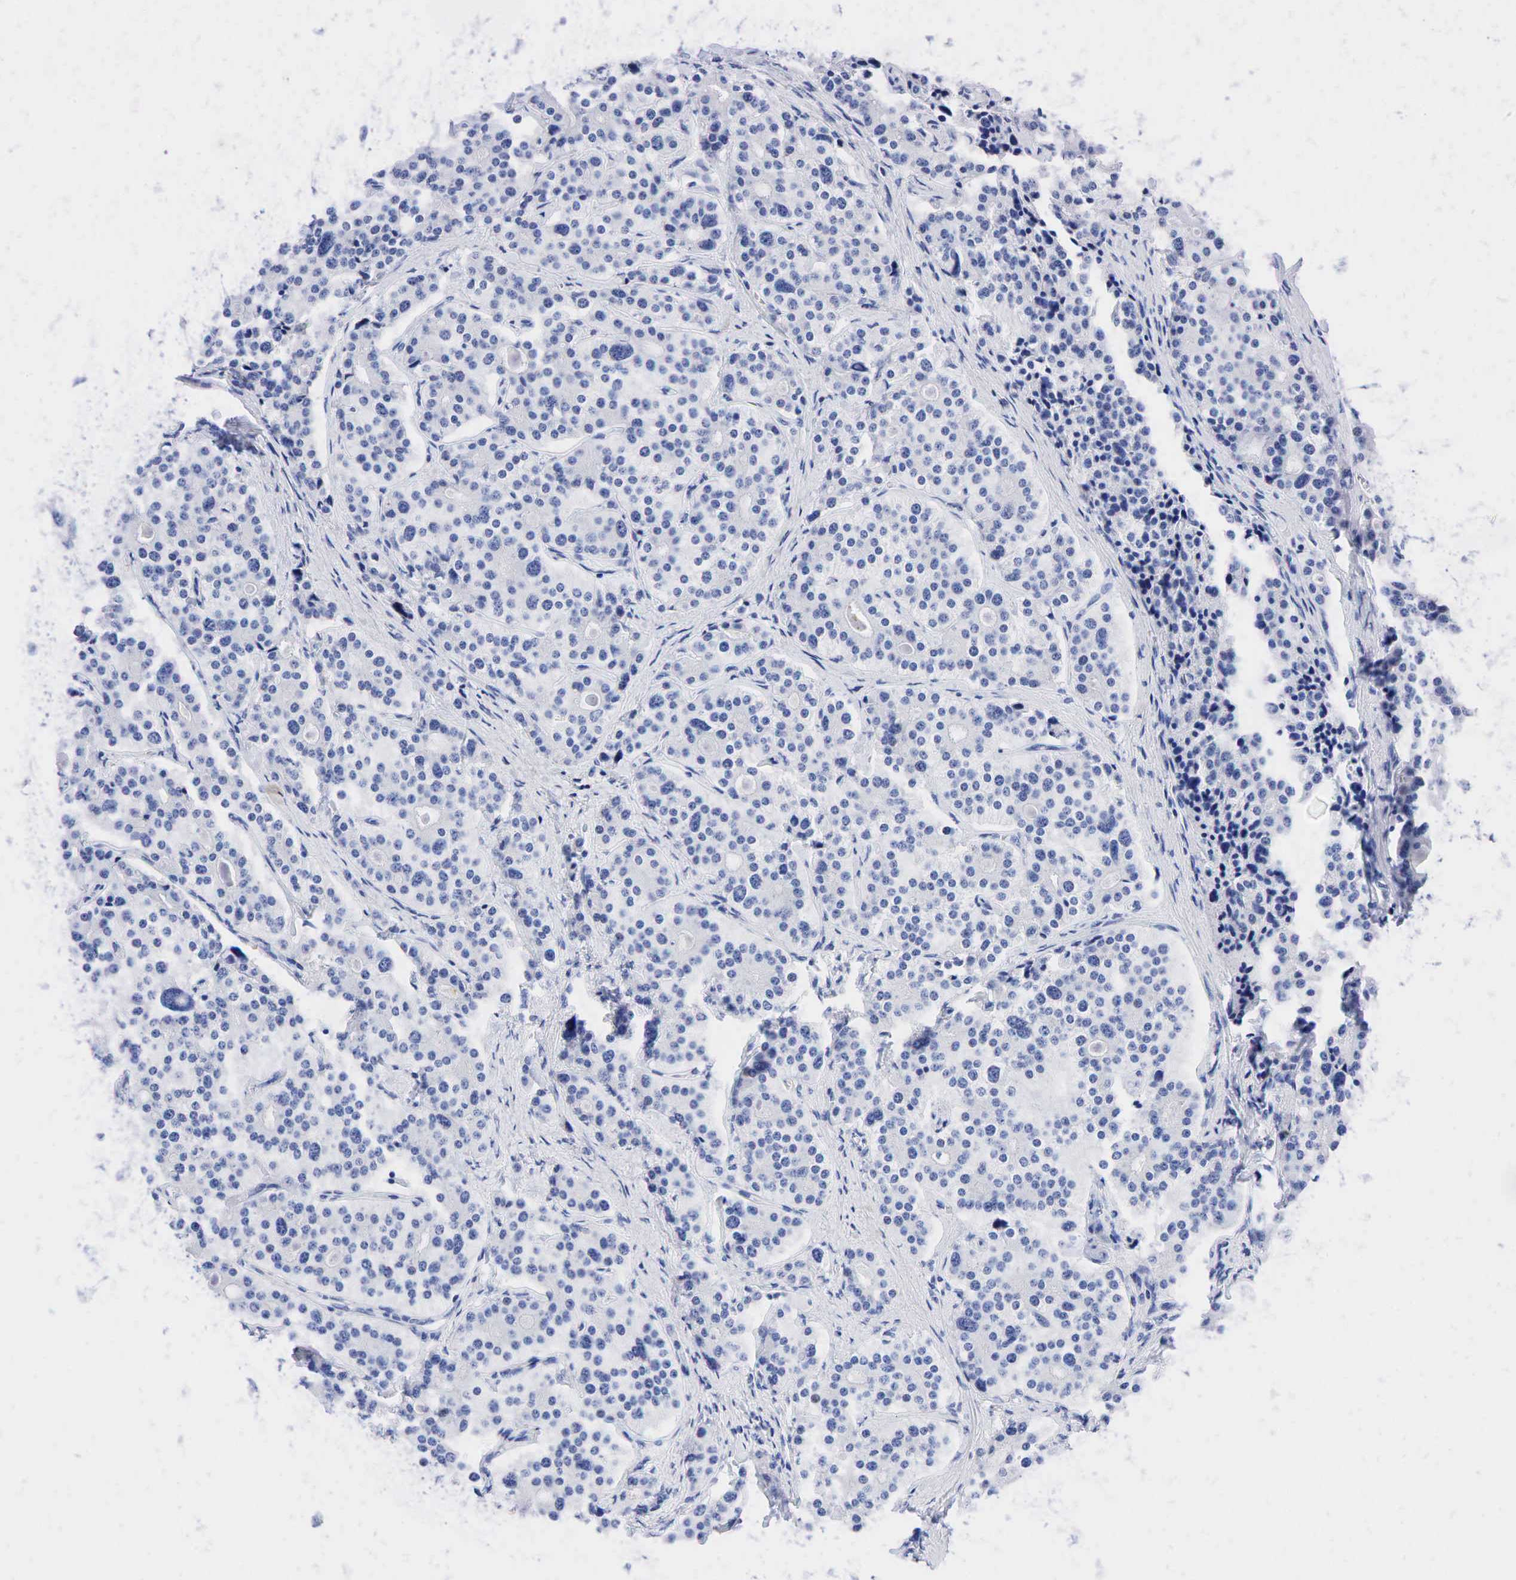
{"staining": {"intensity": "negative", "quantity": "none", "location": "none"}, "tissue": "carcinoid", "cell_type": "Tumor cells", "image_type": "cancer", "snomed": [{"axis": "morphology", "description": "Carcinoid, malignant, NOS"}, {"axis": "topography", "description": "Small intestine"}], "caption": "This is an IHC micrograph of carcinoid. There is no positivity in tumor cells.", "gene": "NKX2-1", "patient": {"sex": "male", "age": 63}}